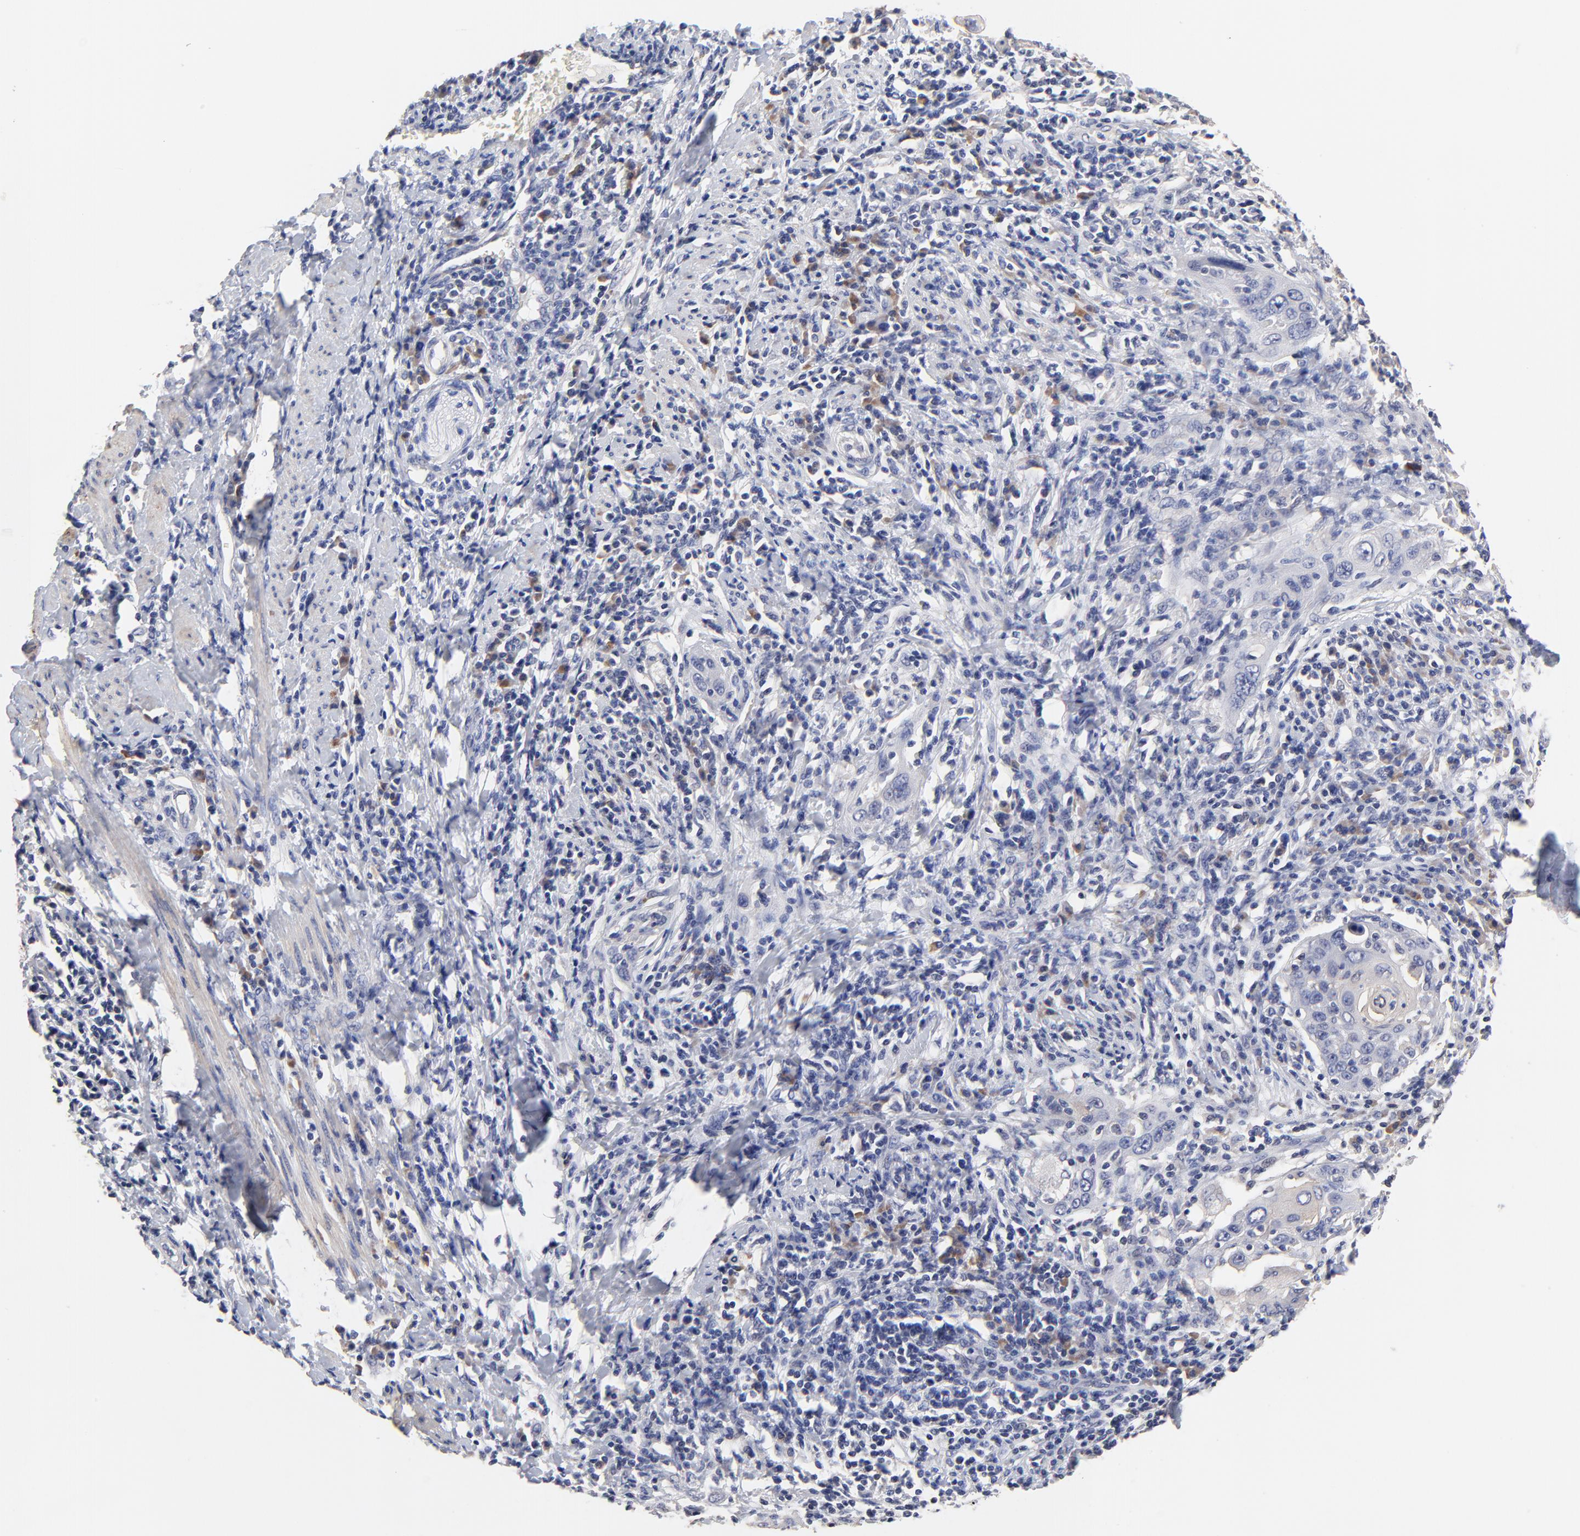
{"staining": {"intensity": "weak", "quantity": "<25%", "location": "cytoplasmic/membranous"}, "tissue": "cervical cancer", "cell_type": "Tumor cells", "image_type": "cancer", "snomed": [{"axis": "morphology", "description": "Squamous cell carcinoma, NOS"}, {"axis": "topography", "description": "Cervix"}], "caption": "There is no significant expression in tumor cells of cervical cancer.", "gene": "TWNK", "patient": {"sex": "female", "age": 54}}